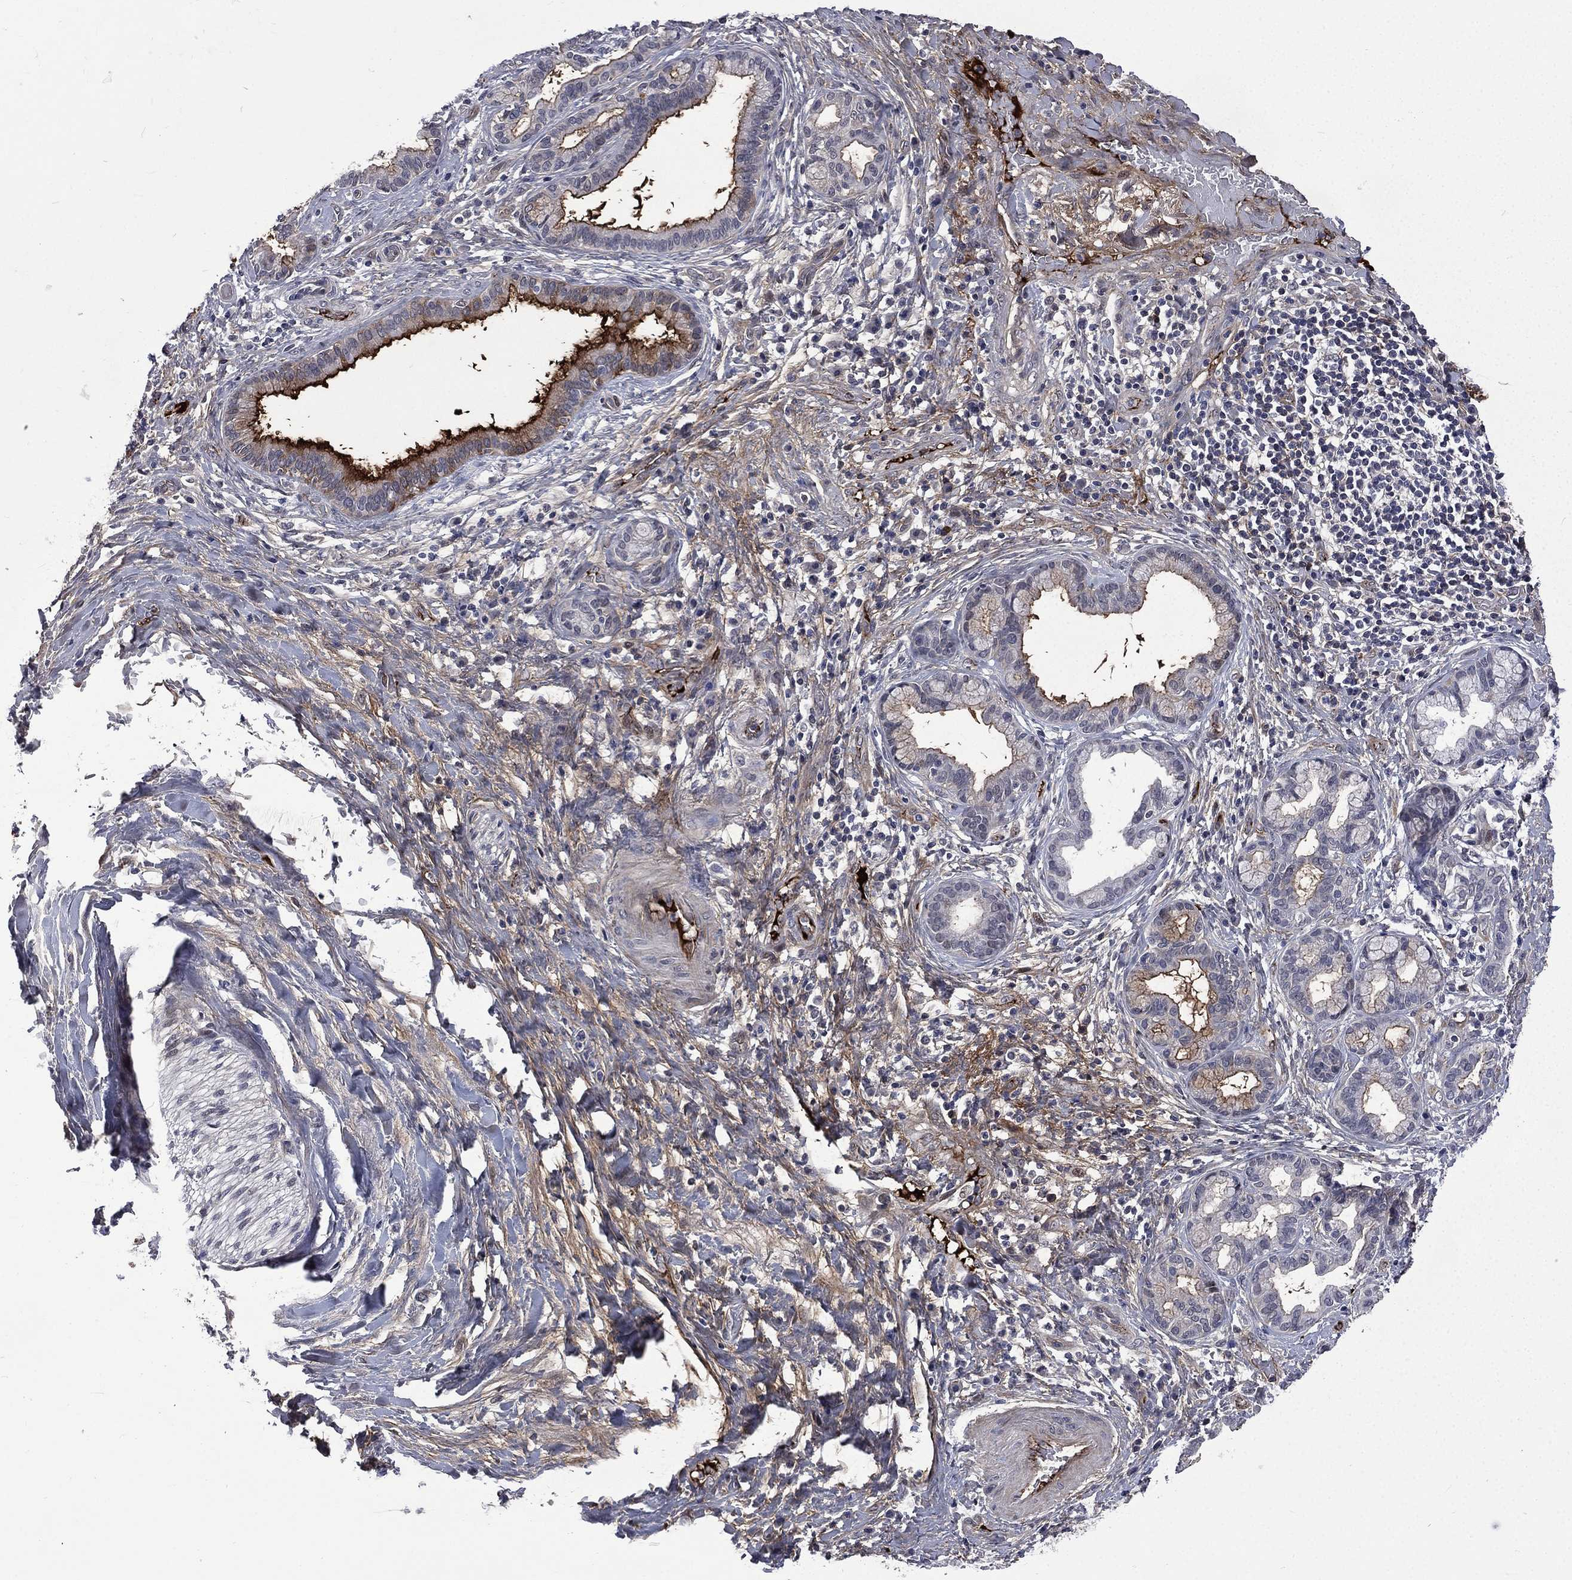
{"staining": {"intensity": "negative", "quantity": "none", "location": "none"}, "tissue": "liver cancer", "cell_type": "Tumor cells", "image_type": "cancer", "snomed": [{"axis": "morphology", "description": "Cholangiocarcinoma"}, {"axis": "topography", "description": "Liver"}], "caption": "Tumor cells show no significant expression in liver cholangiocarcinoma.", "gene": "FGG", "patient": {"sex": "female", "age": 73}}